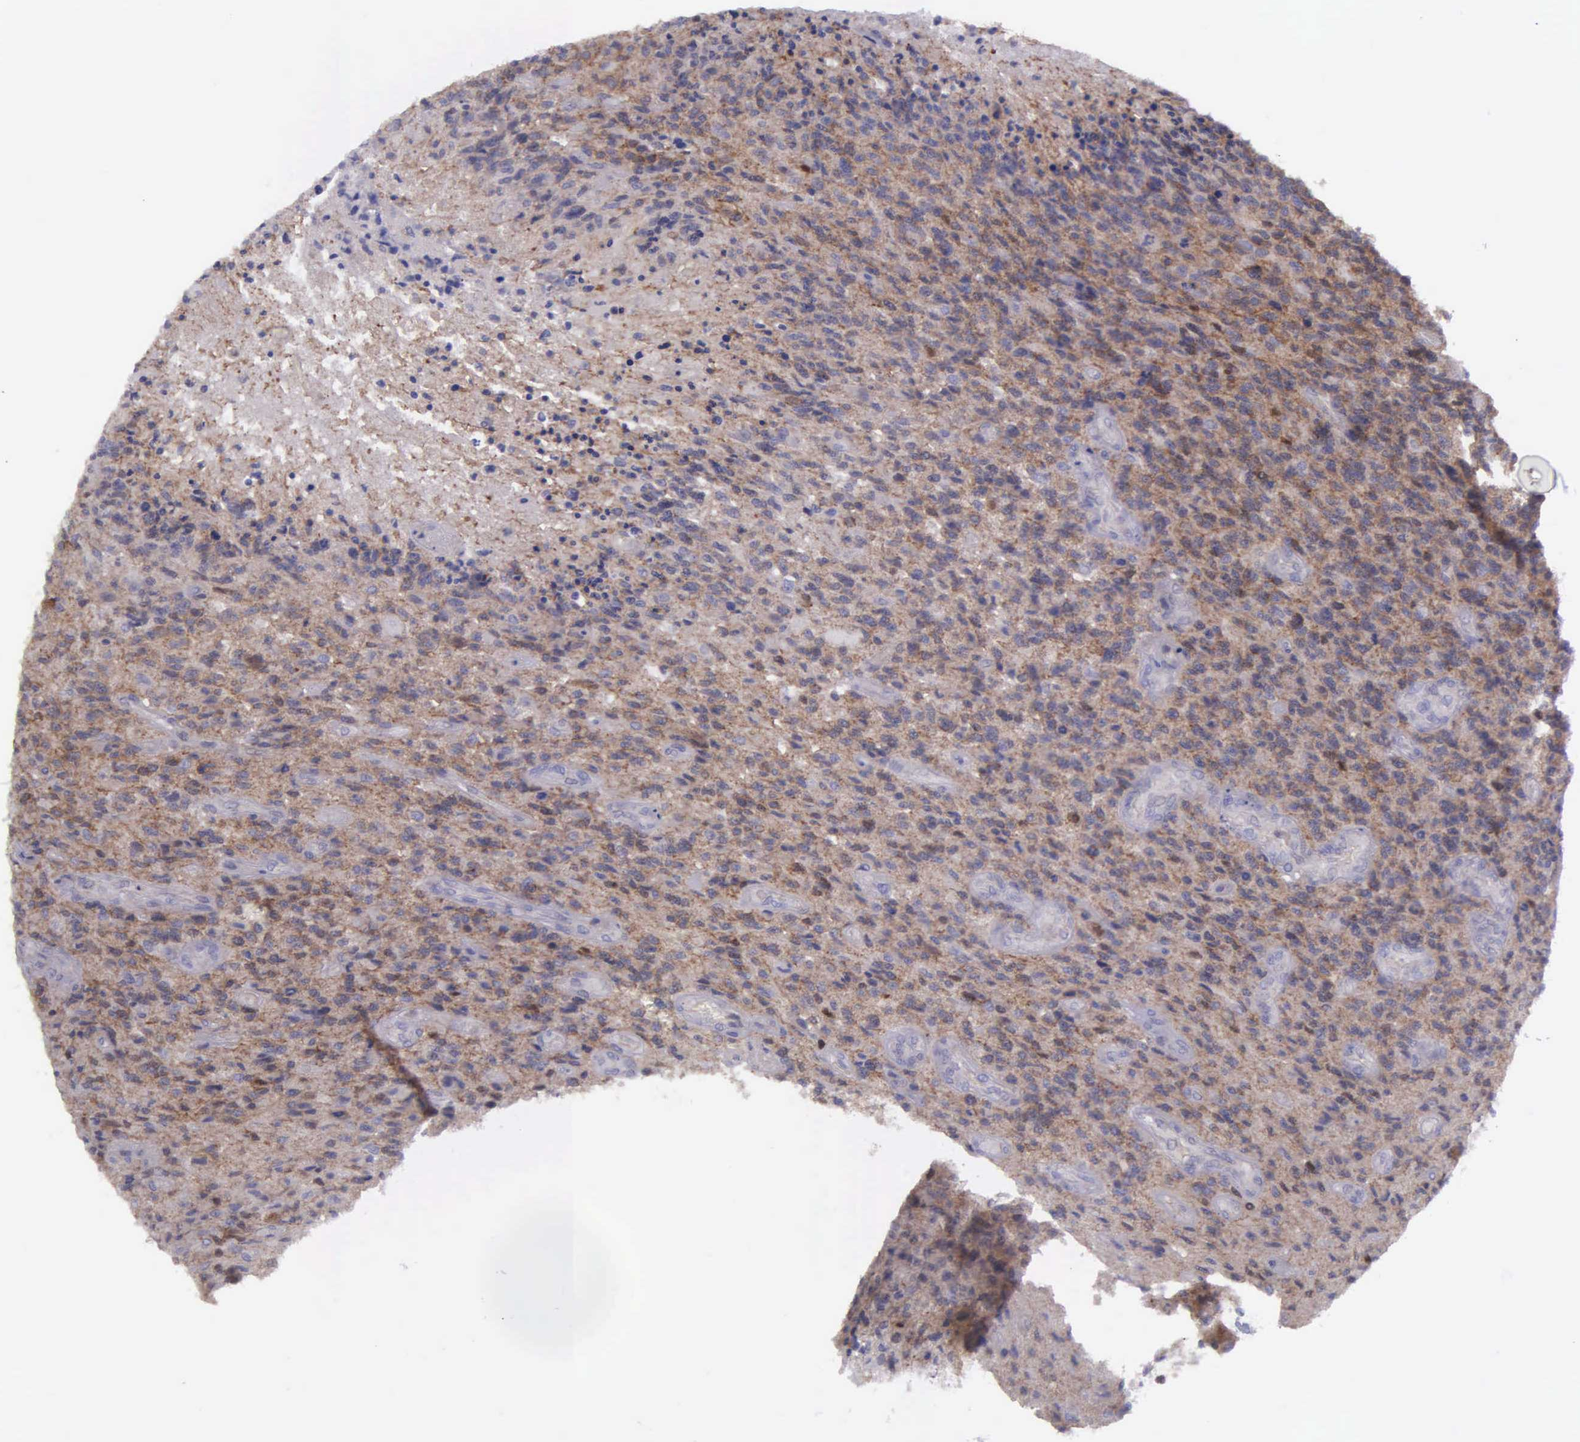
{"staining": {"intensity": "weak", "quantity": "25%-75%", "location": "cytoplasmic/membranous,nuclear"}, "tissue": "glioma", "cell_type": "Tumor cells", "image_type": "cancer", "snomed": [{"axis": "morphology", "description": "Glioma, malignant, High grade"}, {"axis": "topography", "description": "Brain"}], "caption": "Immunohistochemistry photomicrograph of neoplastic tissue: malignant high-grade glioma stained using immunohistochemistry shows low levels of weak protein expression localized specifically in the cytoplasmic/membranous and nuclear of tumor cells, appearing as a cytoplasmic/membranous and nuclear brown color.", "gene": "MICAL3", "patient": {"sex": "male", "age": 36}}